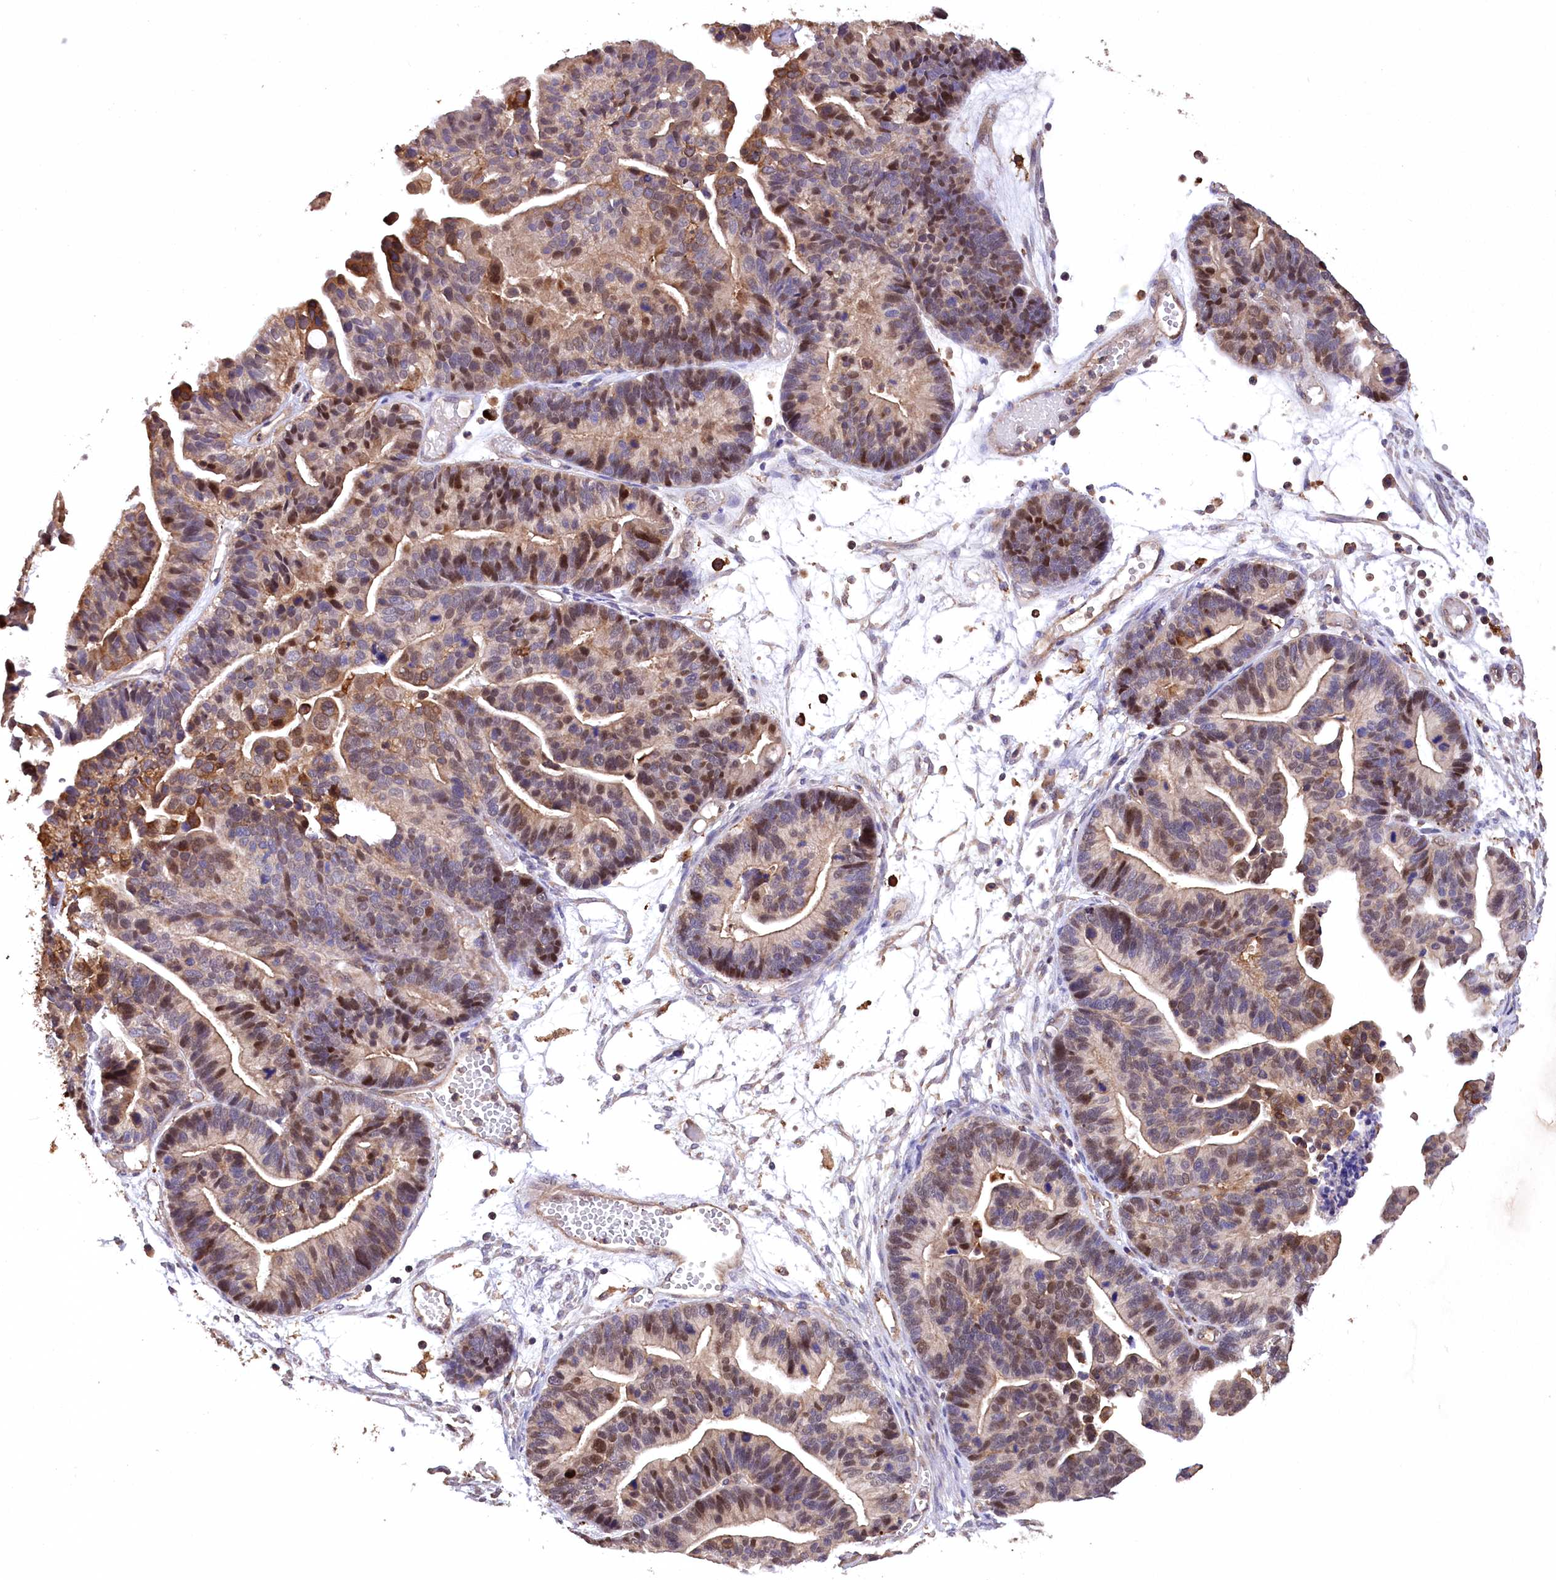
{"staining": {"intensity": "moderate", "quantity": ">75%", "location": "cytoplasmic/membranous,nuclear"}, "tissue": "ovarian cancer", "cell_type": "Tumor cells", "image_type": "cancer", "snomed": [{"axis": "morphology", "description": "Cystadenocarcinoma, serous, NOS"}, {"axis": "topography", "description": "Ovary"}], "caption": "Human serous cystadenocarcinoma (ovarian) stained with a protein marker reveals moderate staining in tumor cells.", "gene": "DPP3", "patient": {"sex": "female", "age": 56}}